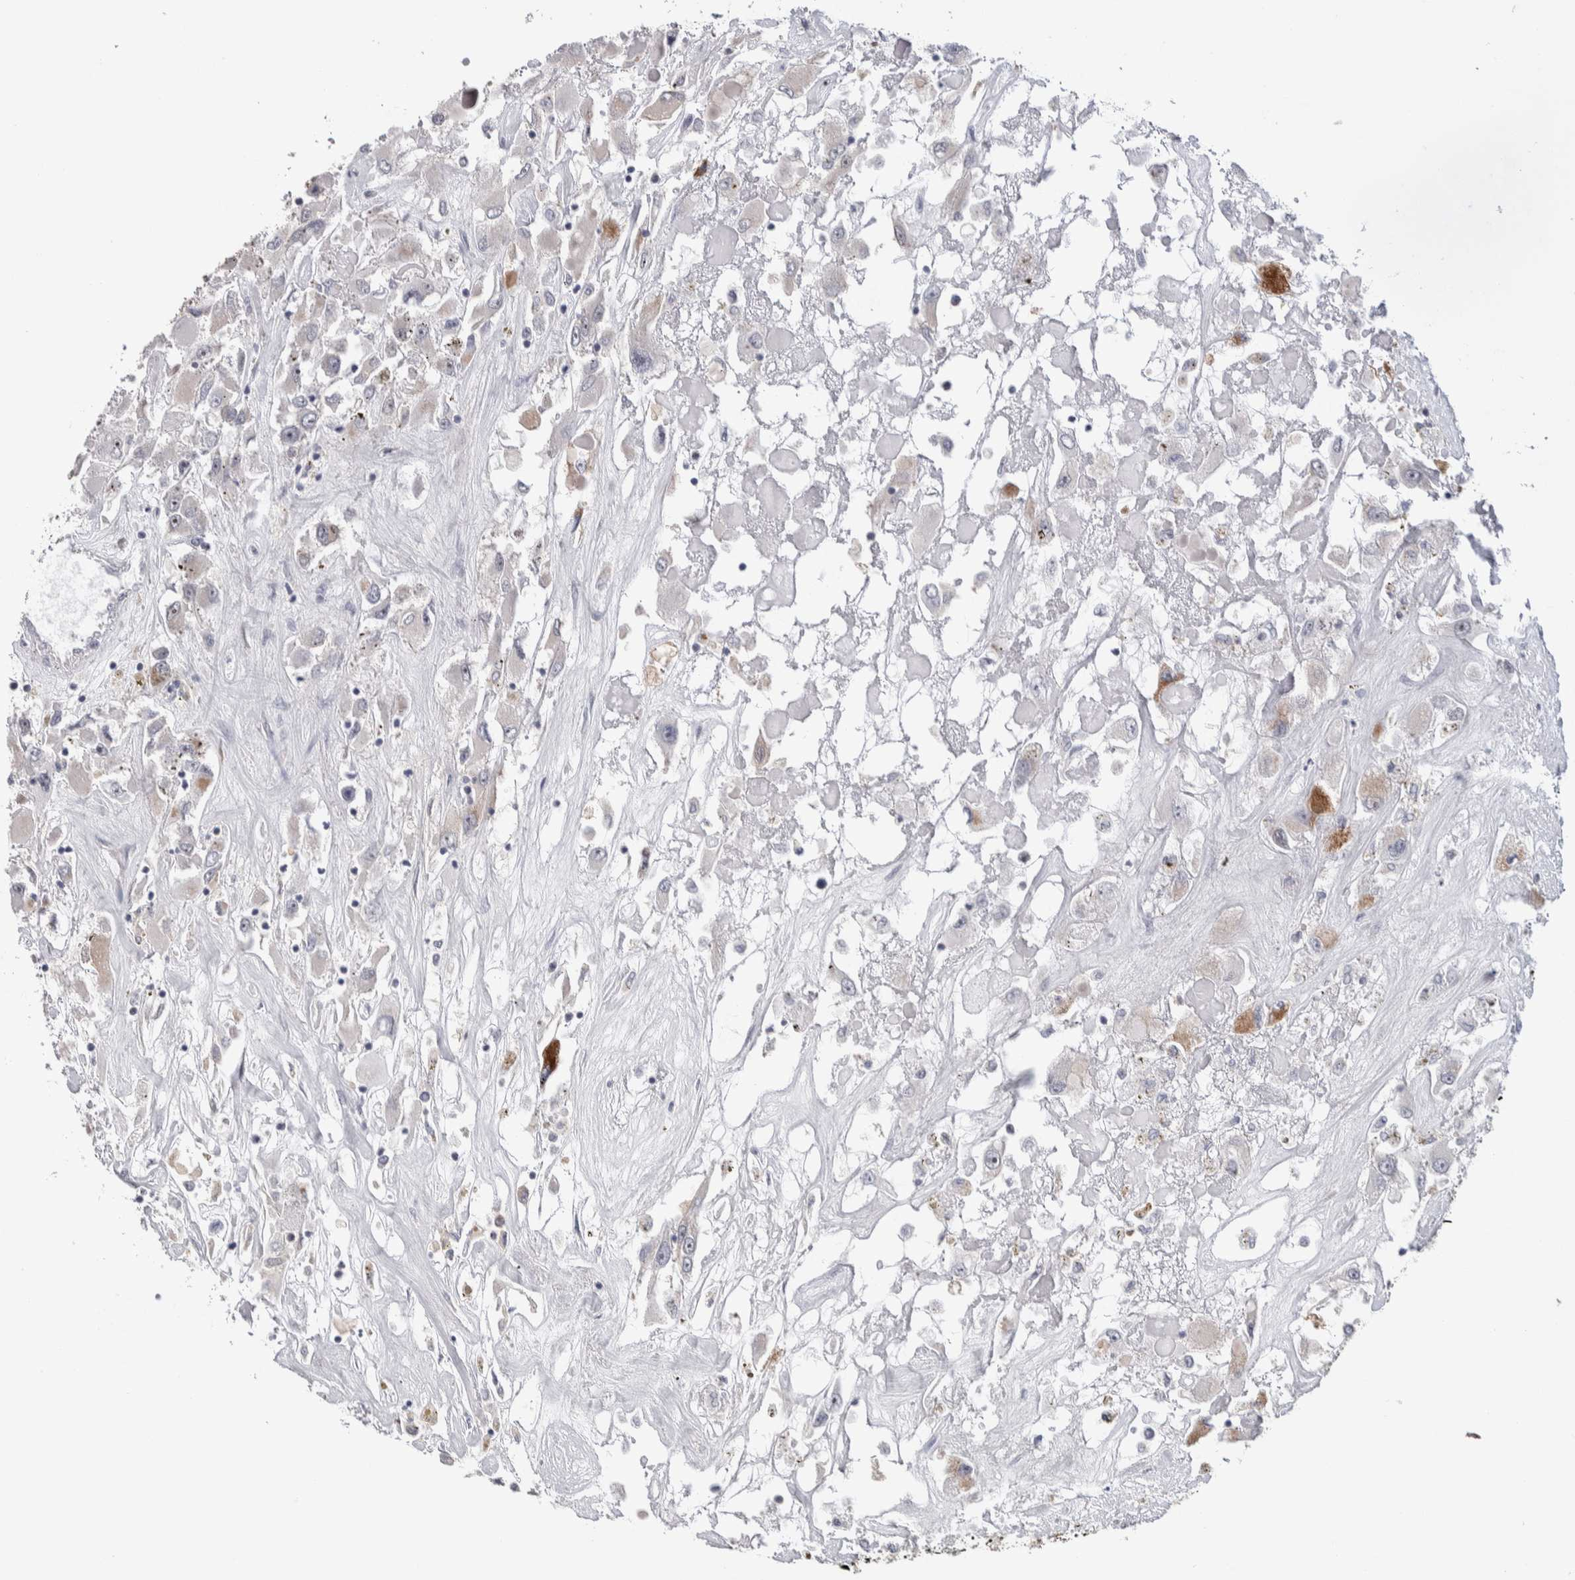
{"staining": {"intensity": "weak", "quantity": "<25%", "location": "cytoplasmic/membranous"}, "tissue": "renal cancer", "cell_type": "Tumor cells", "image_type": "cancer", "snomed": [{"axis": "morphology", "description": "Adenocarcinoma, NOS"}, {"axis": "topography", "description": "Kidney"}], "caption": "IHC histopathology image of neoplastic tissue: renal cancer stained with DAB (3,3'-diaminobenzidine) shows no significant protein expression in tumor cells.", "gene": "PRRG4", "patient": {"sex": "female", "age": 52}}